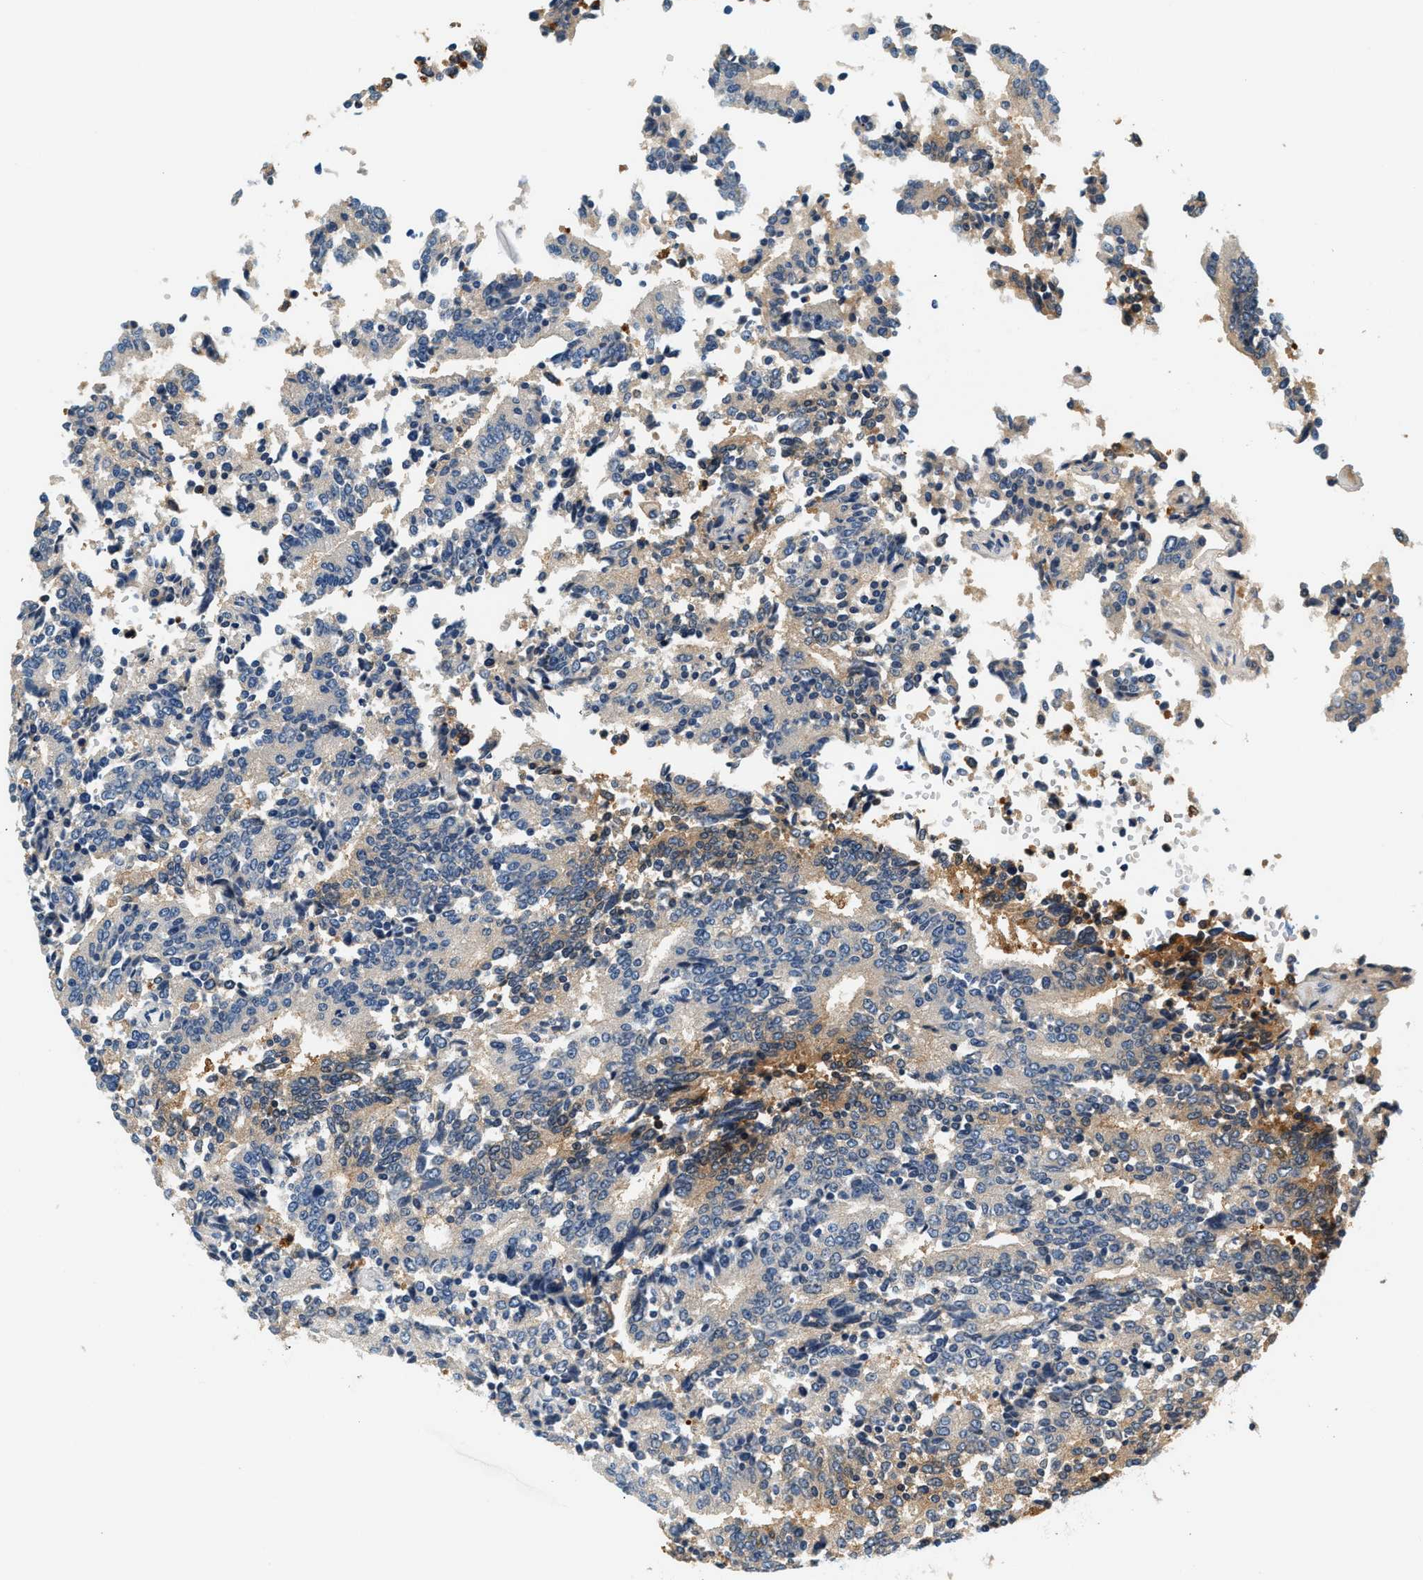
{"staining": {"intensity": "moderate", "quantity": "<25%", "location": "cytoplasmic/membranous"}, "tissue": "prostate cancer", "cell_type": "Tumor cells", "image_type": "cancer", "snomed": [{"axis": "morphology", "description": "Normal tissue, NOS"}, {"axis": "morphology", "description": "Adenocarcinoma, High grade"}, {"axis": "topography", "description": "Prostate"}, {"axis": "topography", "description": "Seminal veicle"}], "caption": "Protein expression analysis of prostate cancer displays moderate cytoplasmic/membranous staining in about <25% of tumor cells.", "gene": "SLC35E1", "patient": {"sex": "male", "age": 55}}